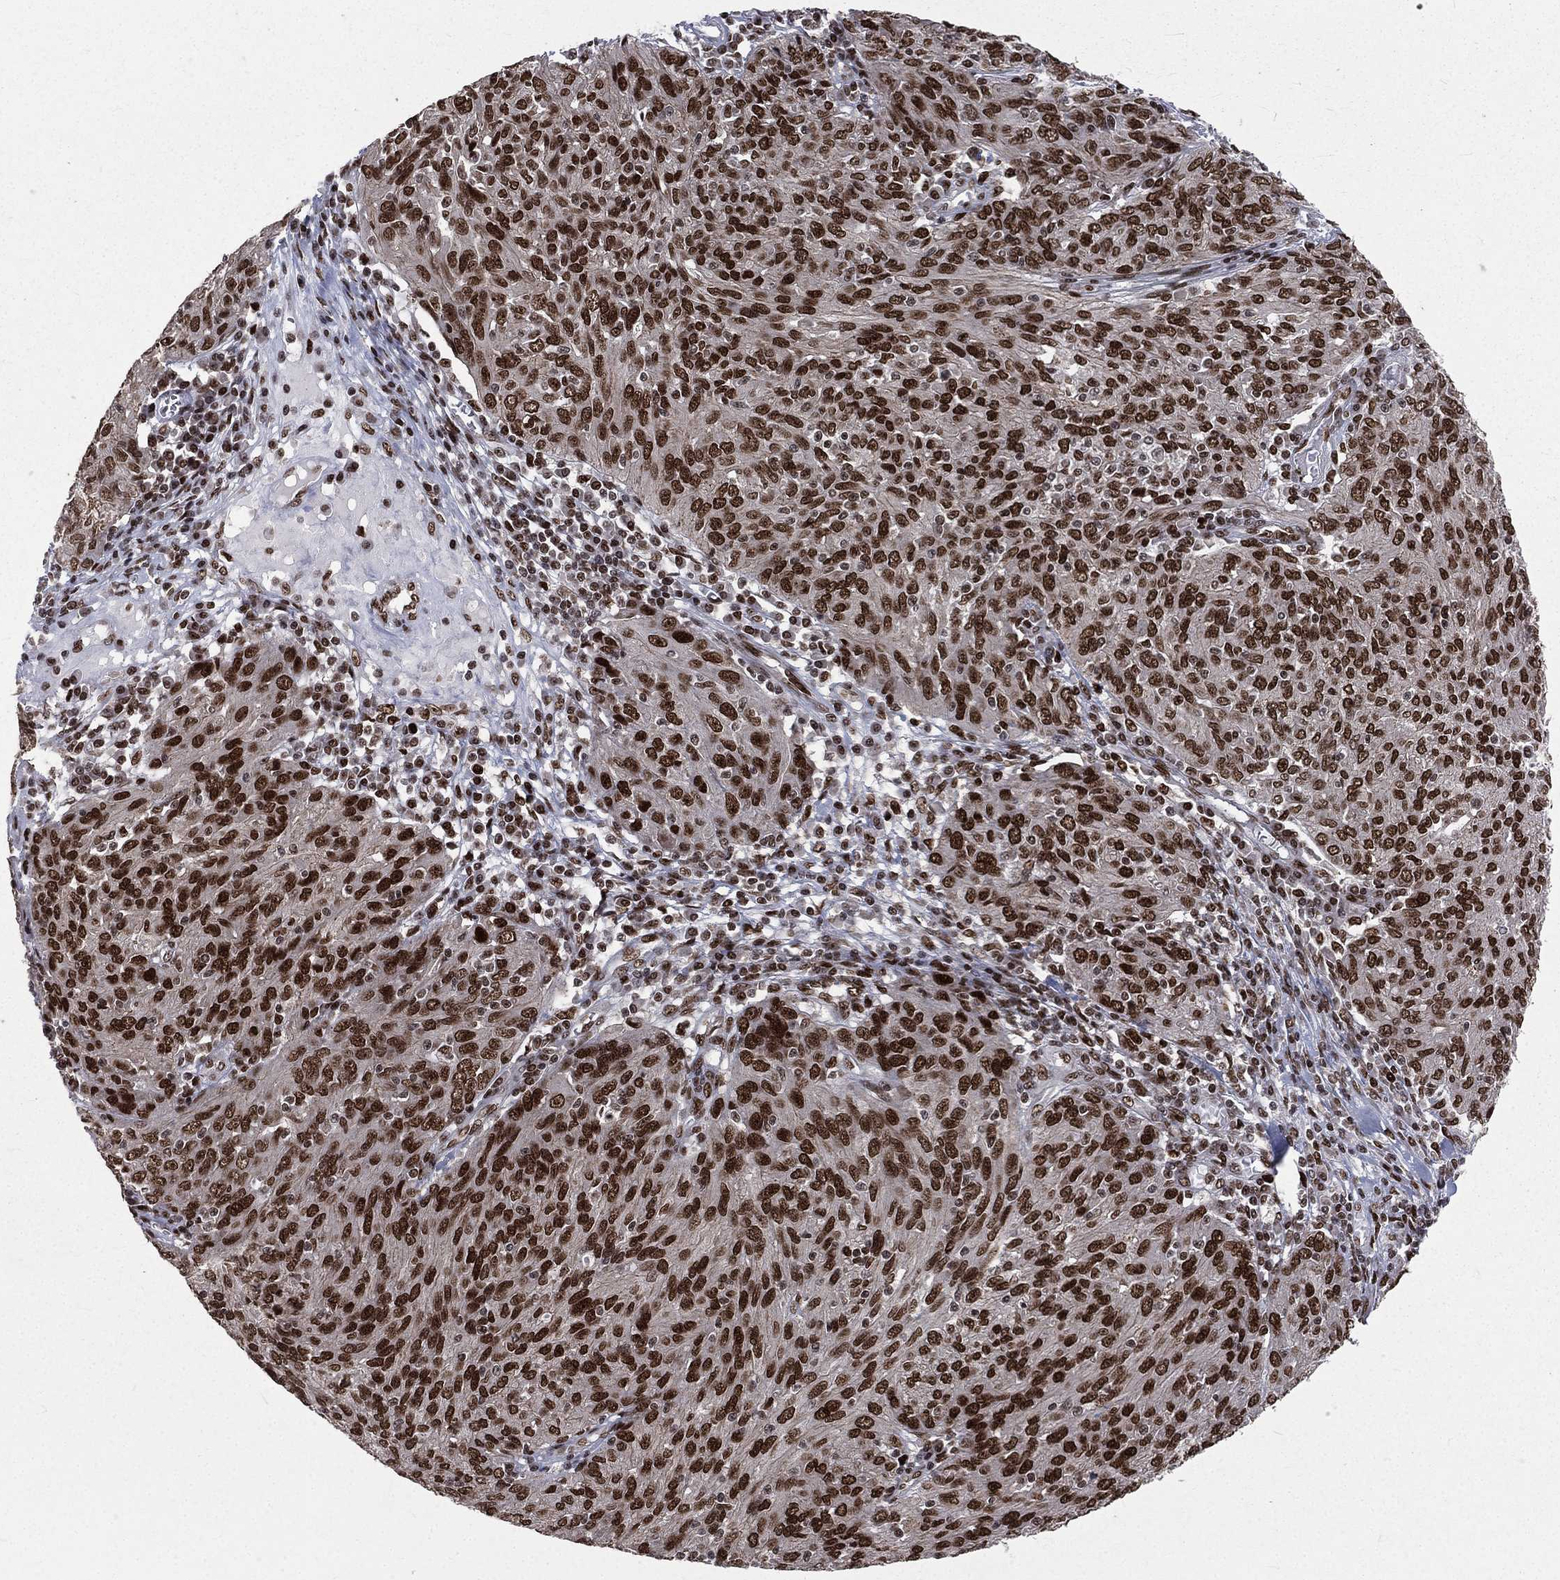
{"staining": {"intensity": "strong", "quantity": ">75%", "location": "nuclear"}, "tissue": "ovarian cancer", "cell_type": "Tumor cells", "image_type": "cancer", "snomed": [{"axis": "morphology", "description": "Carcinoma, endometroid"}, {"axis": "topography", "description": "Ovary"}], "caption": "Brown immunohistochemical staining in human ovarian cancer (endometroid carcinoma) exhibits strong nuclear positivity in approximately >75% of tumor cells.", "gene": "POLB", "patient": {"sex": "female", "age": 50}}